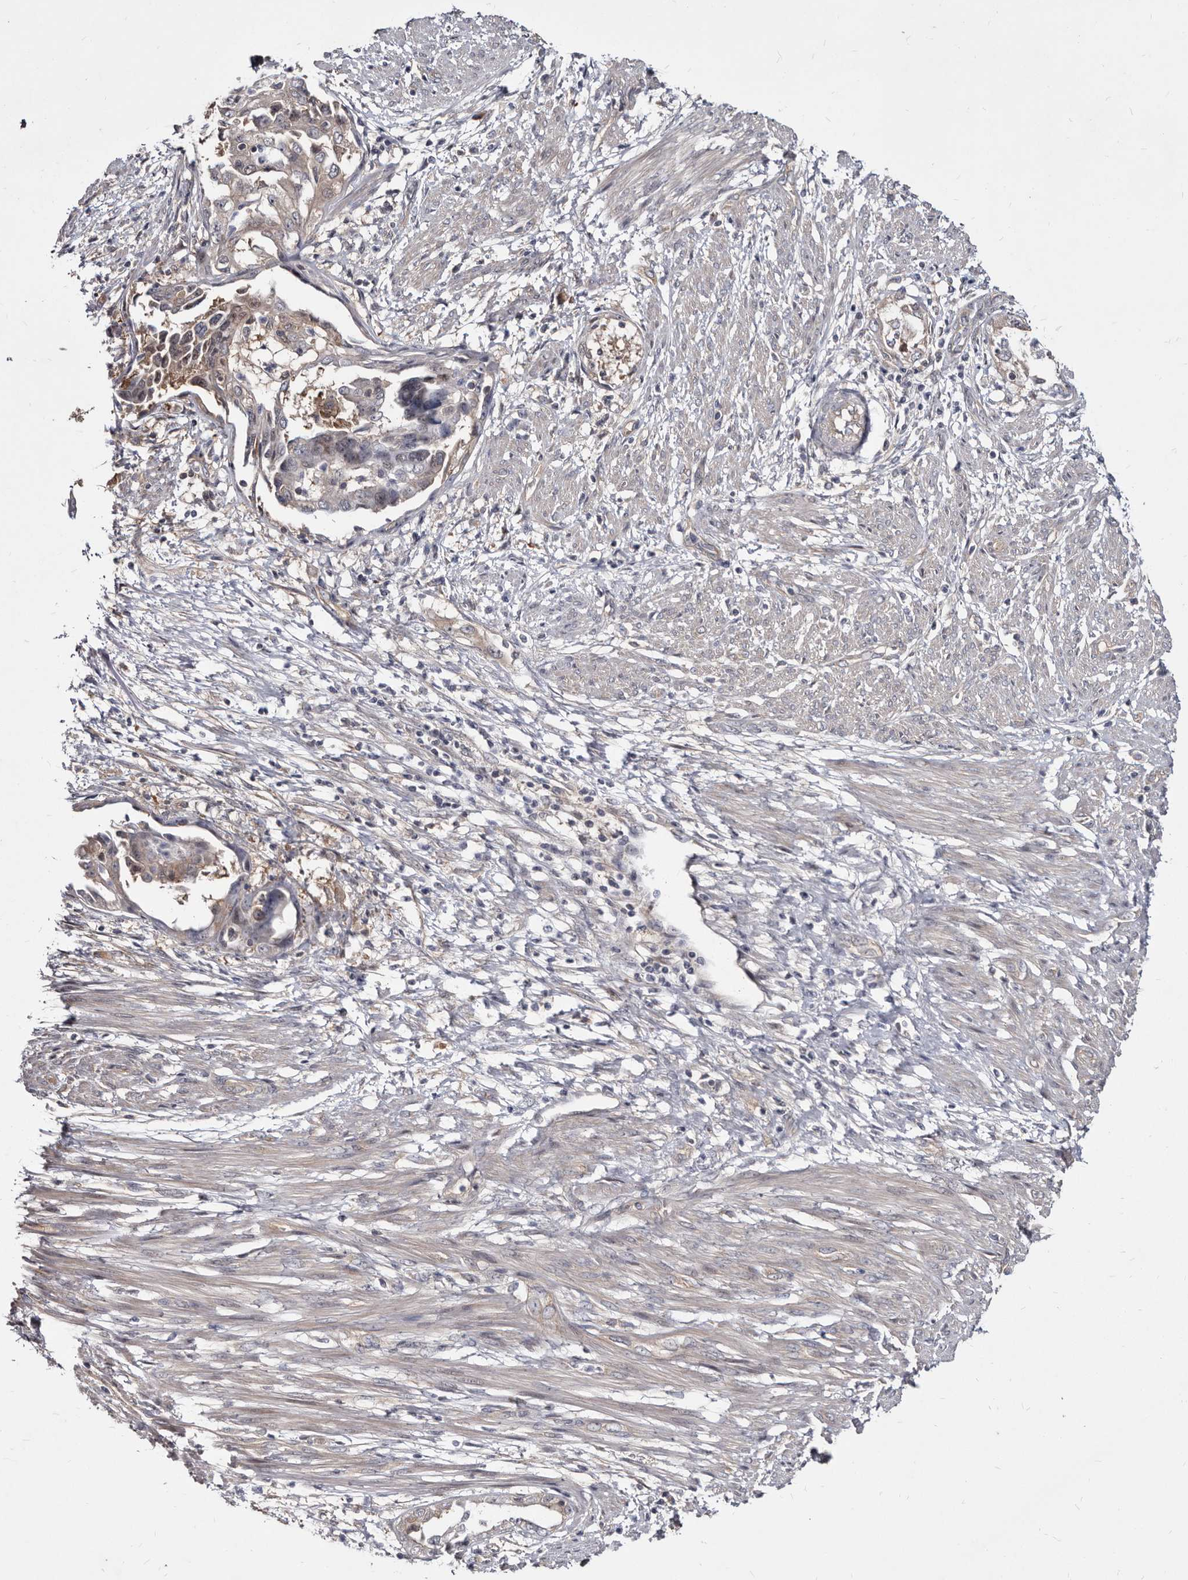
{"staining": {"intensity": "weak", "quantity": "25%-75%", "location": "cytoplasmic/membranous"}, "tissue": "endometrial cancer", "cell_type": "Tumor cells", "image_type": "cancer", "snomed": [{"axis": "morphology", "description": "Adenocarcinoma, NOS"}, {"axis": "topography", "description": "Endometrium"}], "caption": "Immunohistochemical staining of adenocarcinoma (endometrial) exhibits weak cytoplasmic/membranous protein staining in approximately 25%-75% of tumor cells.", "gene": "ABCF2", "patient": {"sex": "female", "age": 85}}